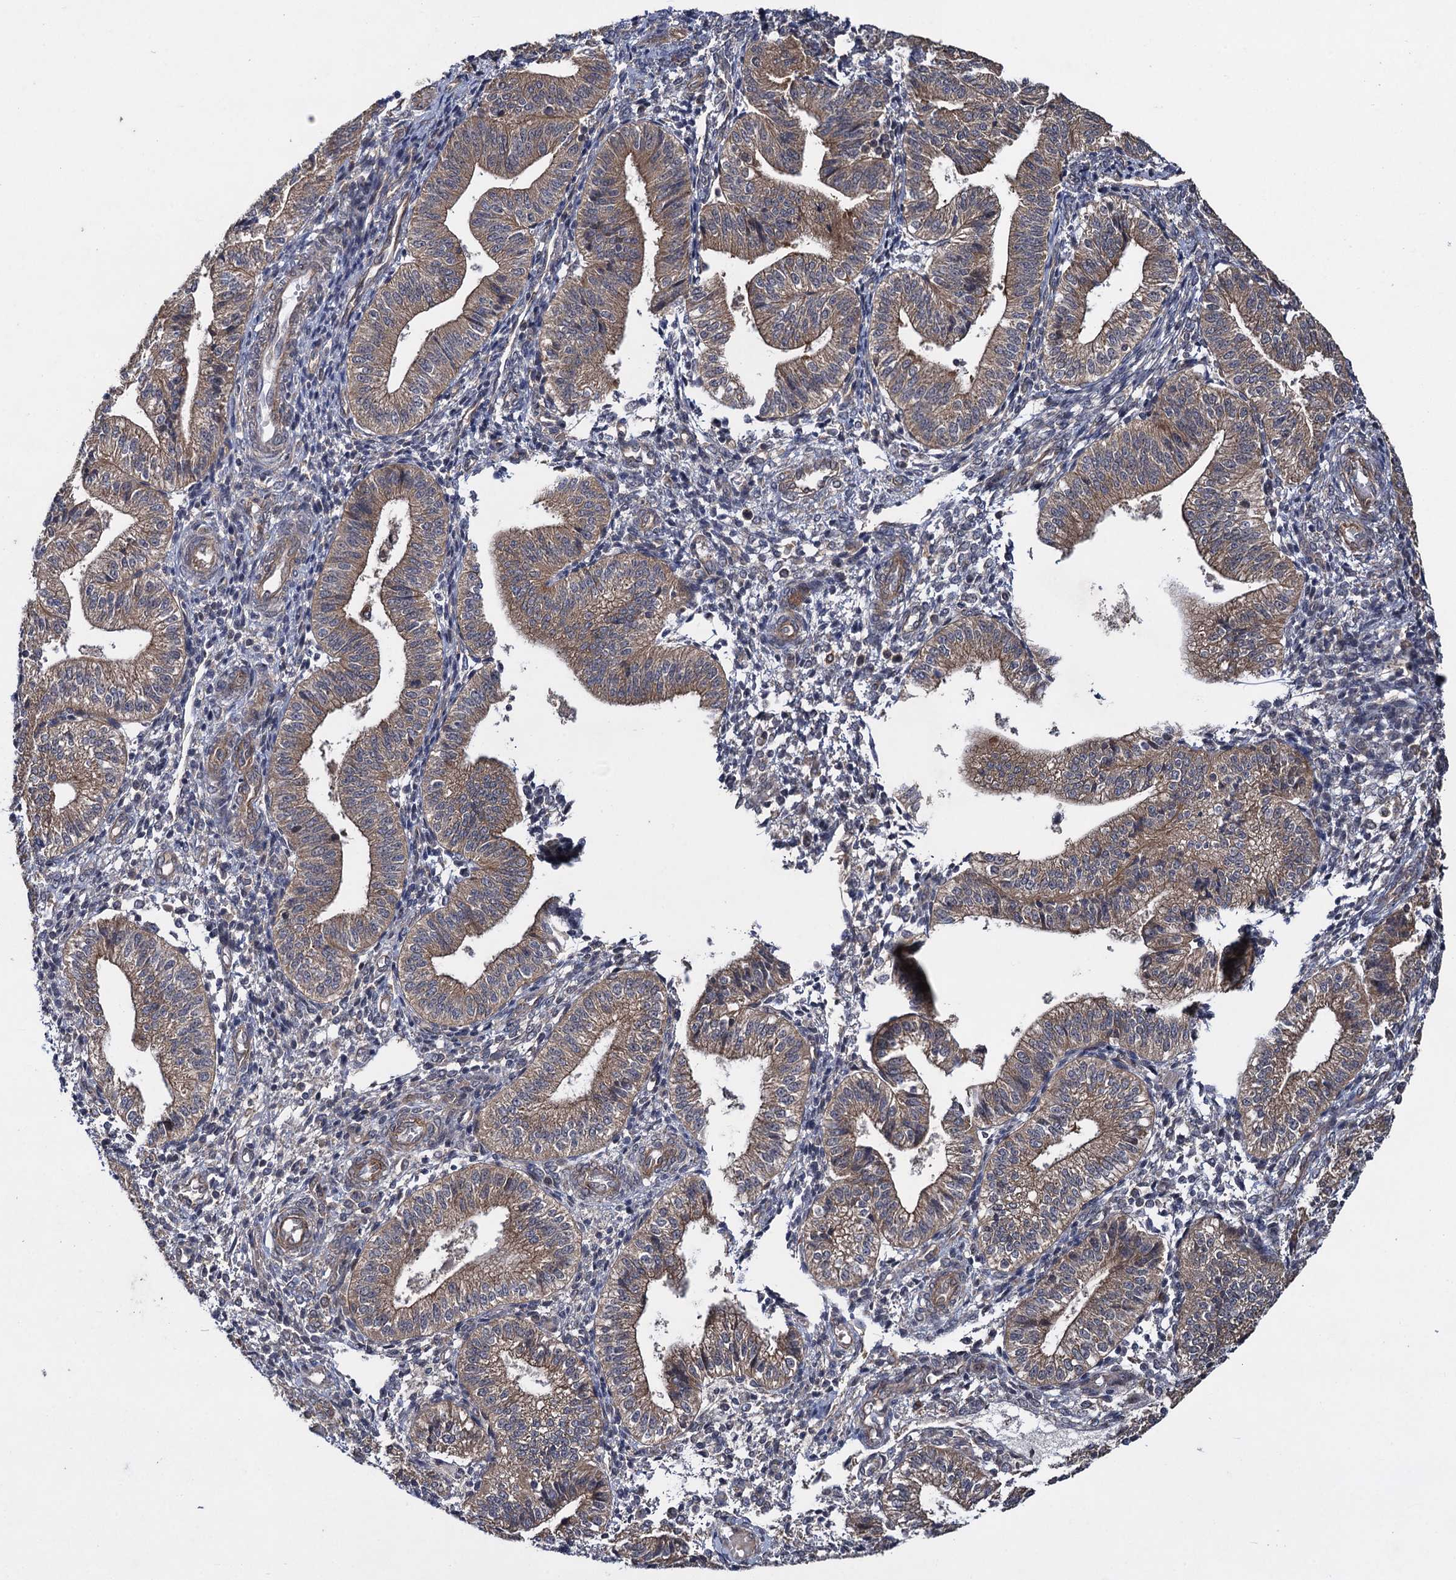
{"staining": {"intensity": "weak", "quantity": "<25%", "location": "cytoplasmic/membranous"}, "tissue": "endometrium", "cell_type": "Cells in endometrial stroma", "image_type": "normal", "snomed": [{"axis": "morphology", "description": "Normal tissue, NOS"}, {"axis": "topography", "description": "Endometrium"}], "caption": "This is a histopathology image of immunohistochemistry (IHC) staining of unremarkable endometrium, which shows no expression in cells in endometrial stroma.", "gene": "HAUS1", "patient": {"sex": "female", "age": 34}}